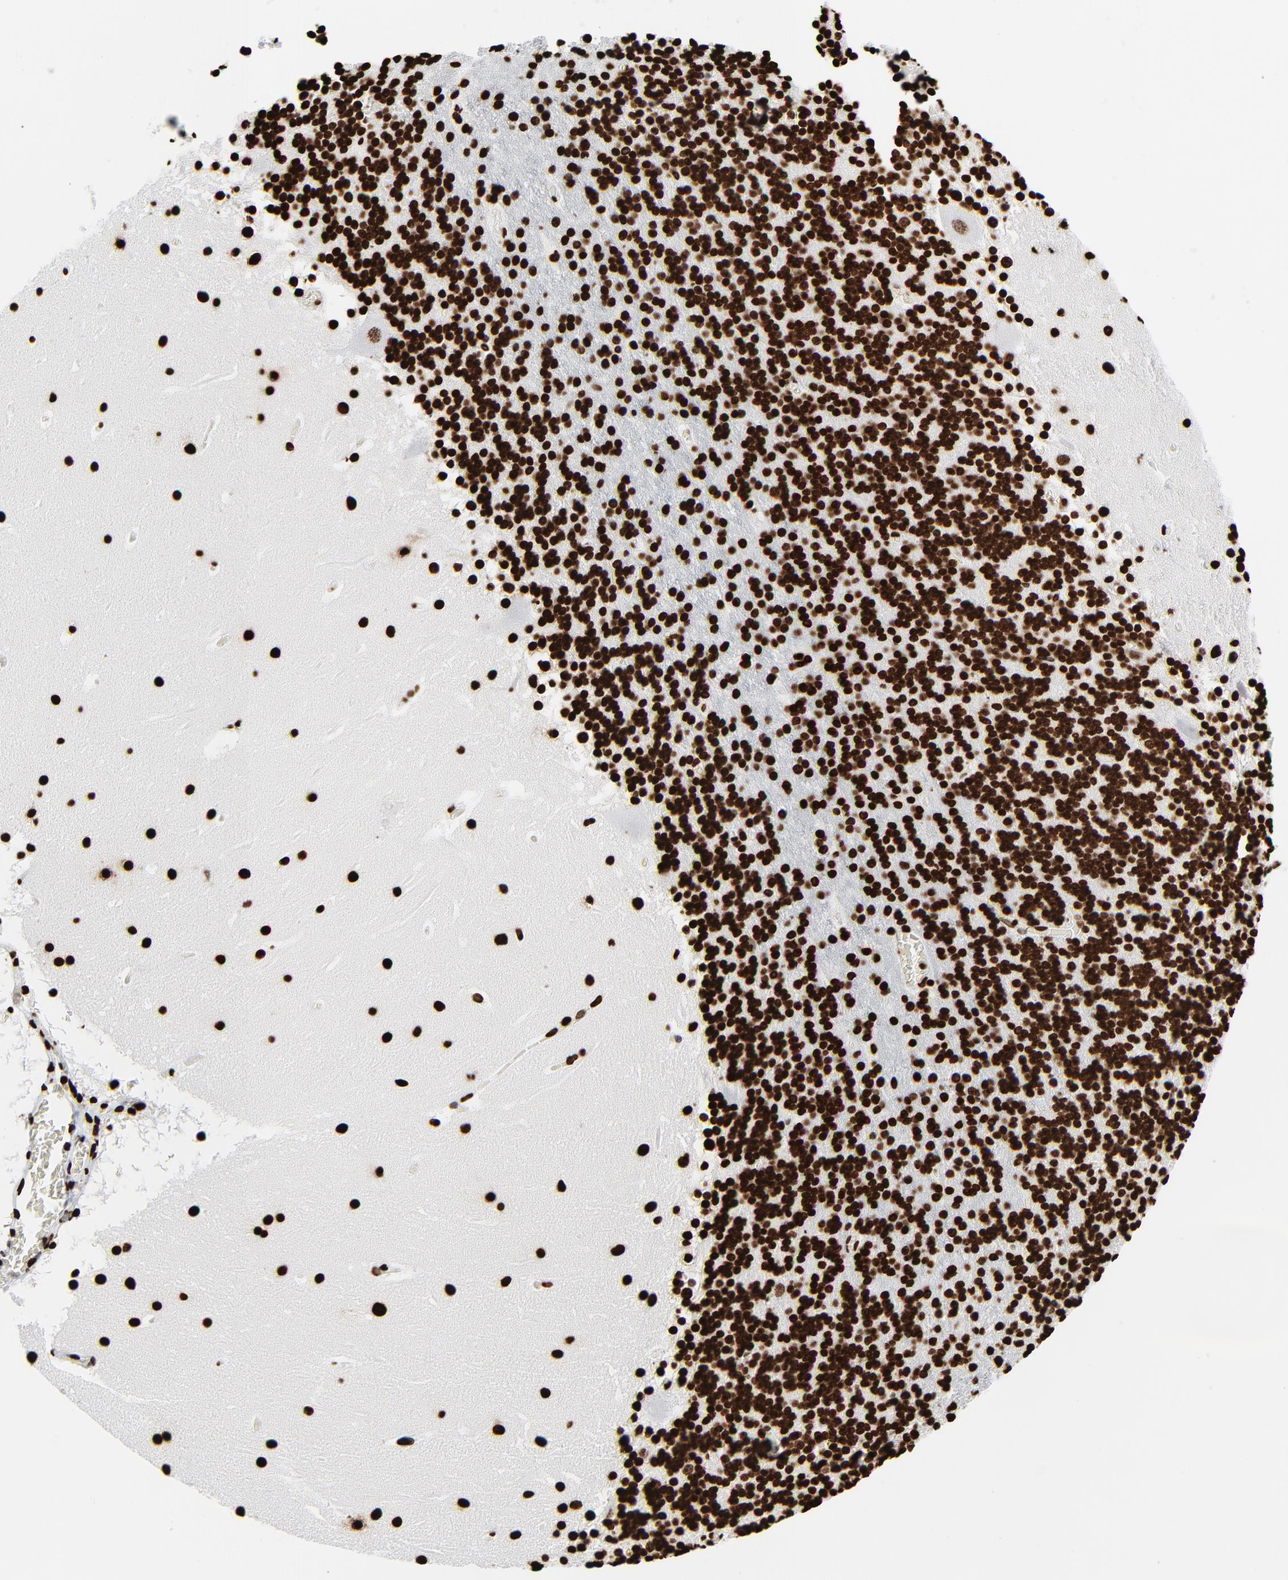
{"staining": {"intensity": "strong", "quantity": ">75%", "location": "nuclear"}, "tissue": "cerebellum", "cell_type": "Cells in granular layer", "image_type": "normal", "snomed": [{"axis": "morphology", "description": "Normal tissue, NOS"}, {"axis": "topography", "description": "Cerebellum"}], "caption": "Immunohistochemistry (IHC) image of unremarkable cerebellum: human cerebellum stained using immunohistochemistry displays high levels of strong protein expression localized specifically in the nuclear of cells in granular layer, appearing as a nuclear brown color.", "gene": "H3", "patient": {"sex": "male", "age": 45}}